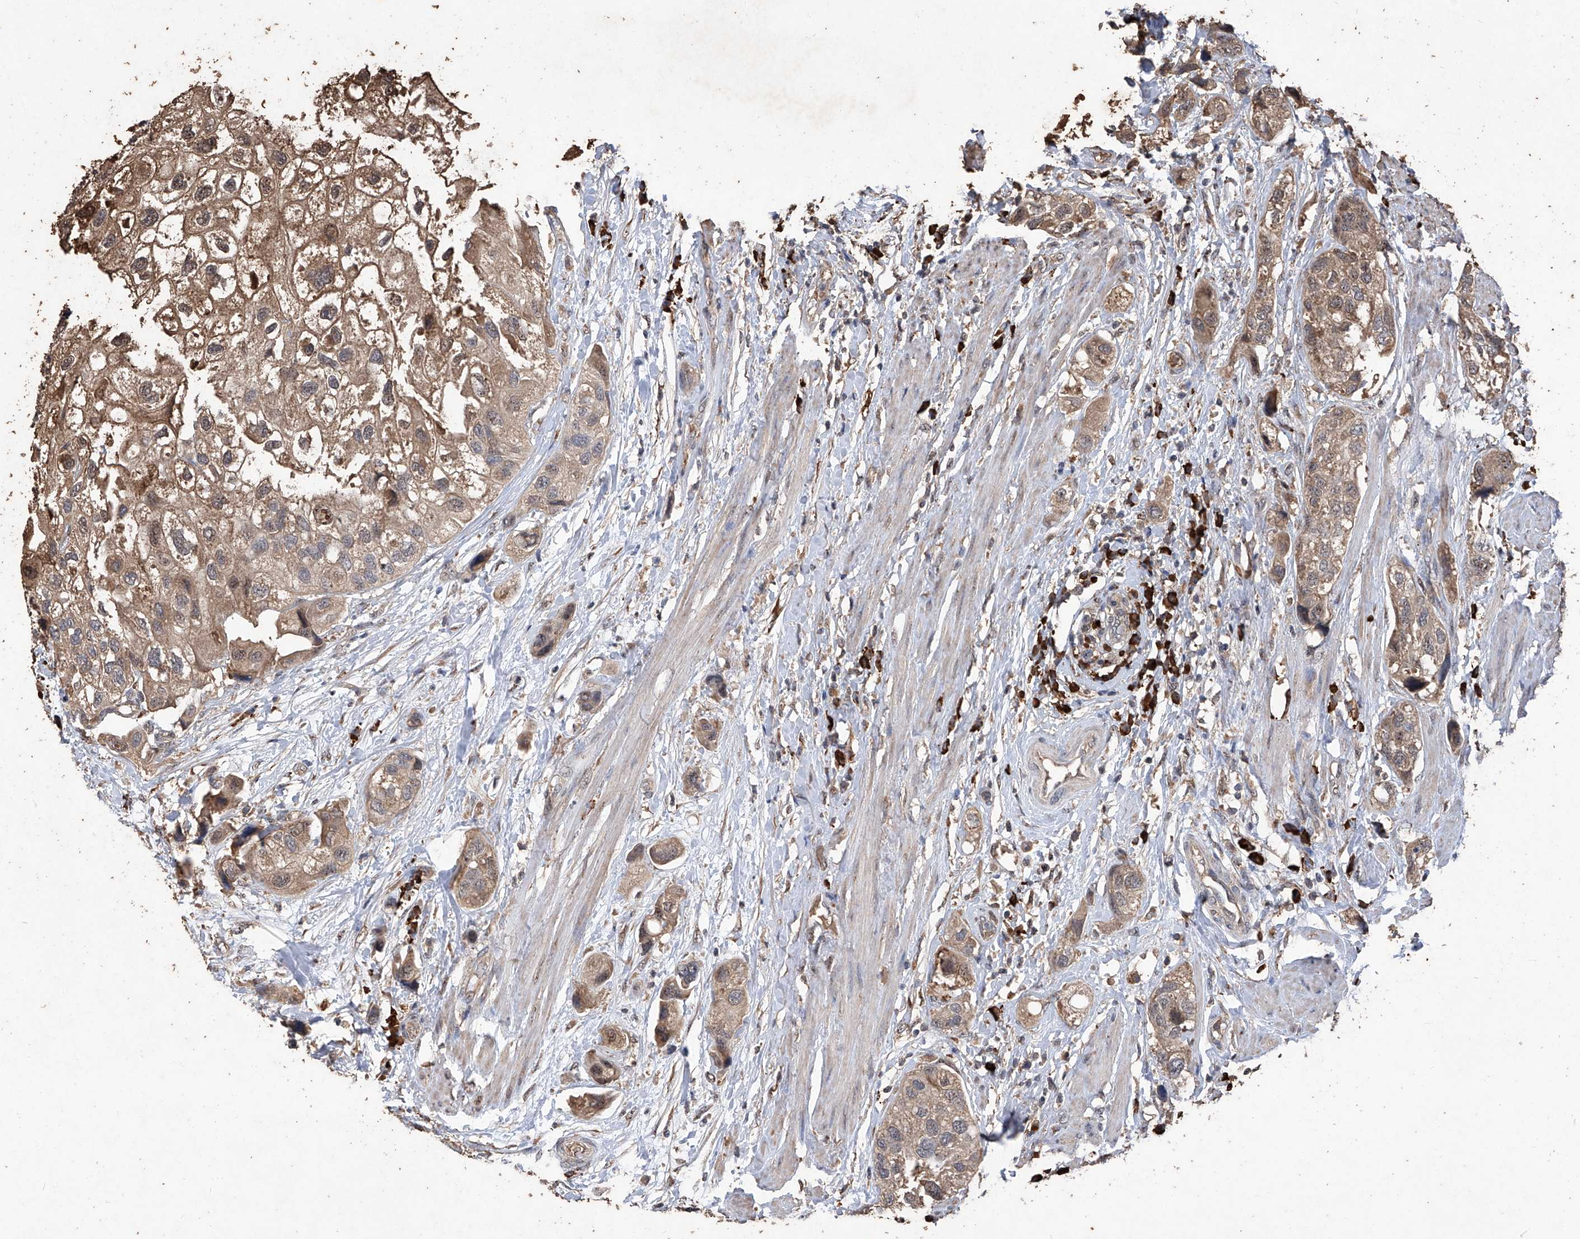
{"staining": {"intensity": "moderate", "quantity": ">75%", "location": "cytoplasmic/membranous"}, "tissue": "urothelial cancer", "cell_type": "Tumor cells", "image_type": "cancer", "snomed": [{"axis": "morphology", "description": "Urothelial carcinoma, High grade"}, {"axis": "topography", "description": "Urinary bladder"}], "caption": "Protein expression by IHC reveals moderate cytoplasmic/membranous positivity in about >75% of tumor cells in high-grade urothelial carcinoma. The protein is shown in brown color, while the nuclei are stained blue.", "gene": "EML1", "patient": {"sex": "female", "age": 64}}